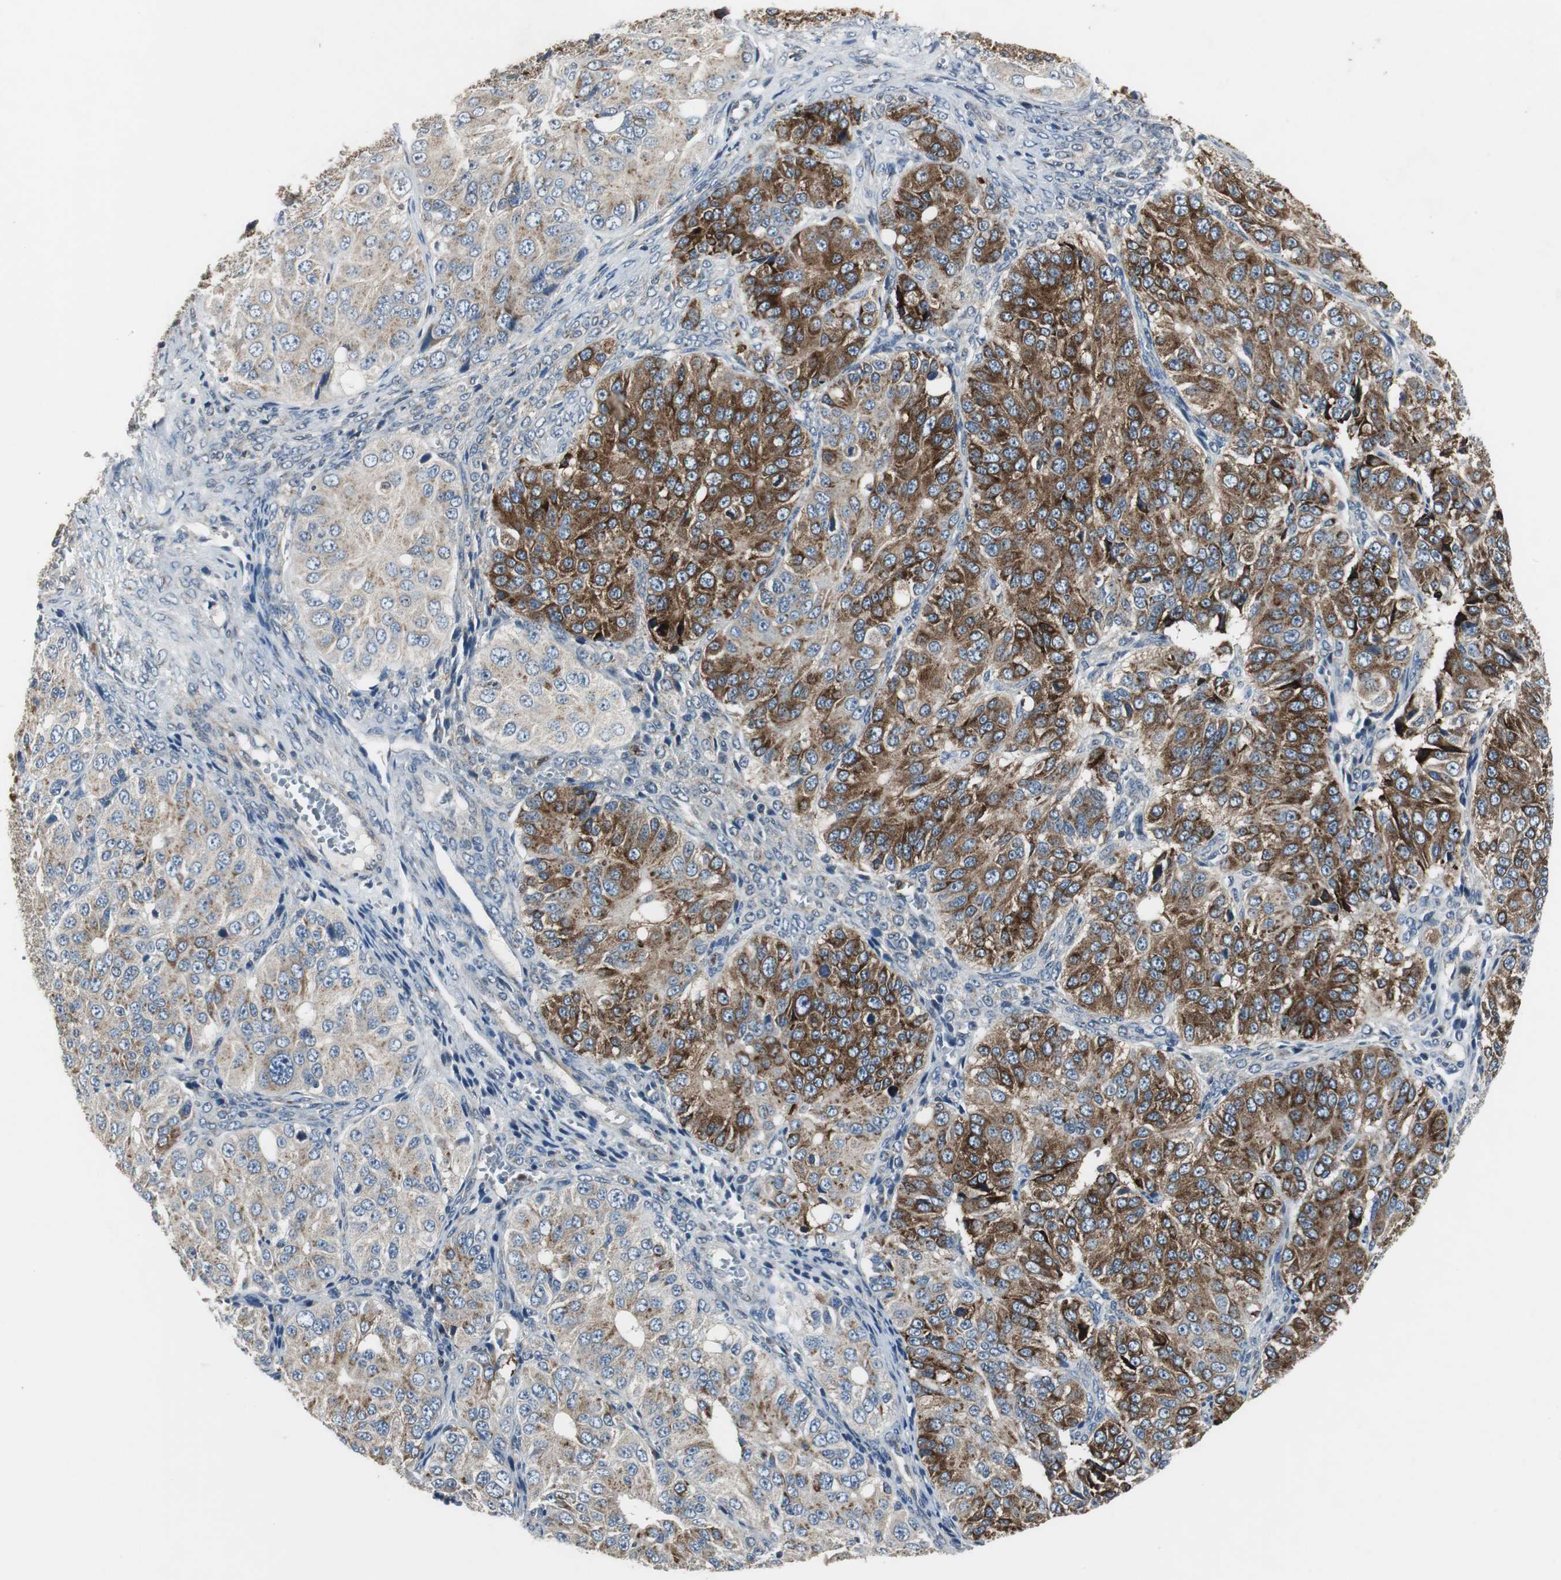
{"staining": {"intensity": "strong", "quantity": "25%-75%", "location": "cytoplasmic/membranous"}, "tissue": "ovarian cancer", "cell_type": "Tumor cells", "image_type": "cancer", "snomed": [{"axis": "morphology", "description": "Carcinoma, endometroid"}, {"axis": "topography", "description": "Ovary"}], "caption": "Protein staining shows strong cytoplasmic/membranous staining in about 25%-75% of tumor cells in ovarian cancer (endometroid carcinoma). The protein is shown in brown color, while the nuclei are stained blue.", "gene": "JTB", "patient": {"sex": "female", "age": 51}}